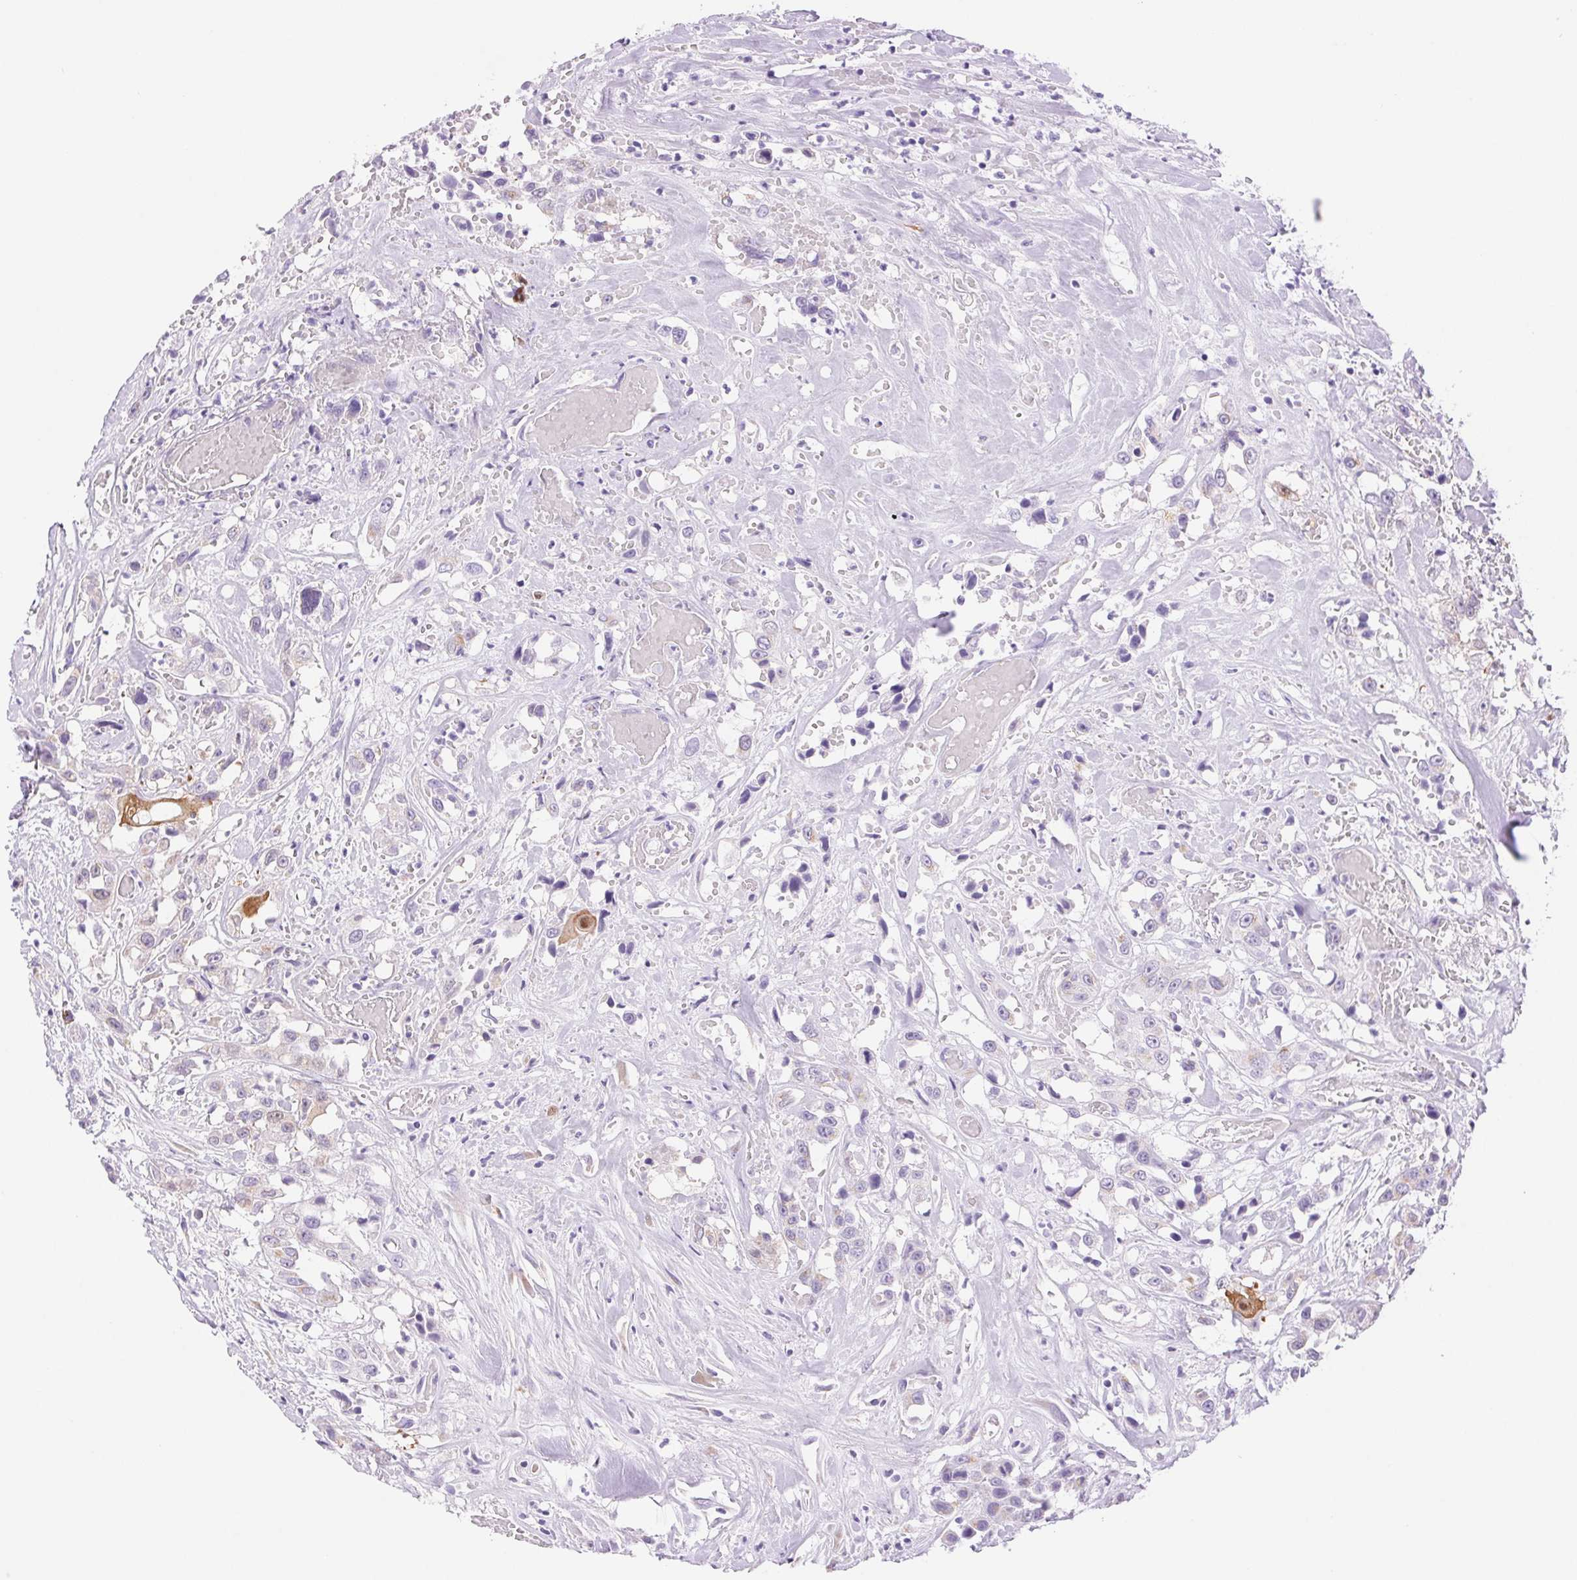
{"staining": {"intensity": "negative", "quantity": "none", "location": "none"}, "tissue": "head and neck cancer", "cell_type": "Tumor cells", "image_type": "cancer", "snomed": [{"axis": "morphology", "description": "Squamous cell carcinoma, NOS"}, {"axis": "topography", "description": "Head-Neck"}], "caption": "Histopathology image shows no protein staining in tumor cells of head and neck squamous cell carcinoma tissue.", "gene": "SERPINB3", "patient": {"sex": "male", "age": 57}}